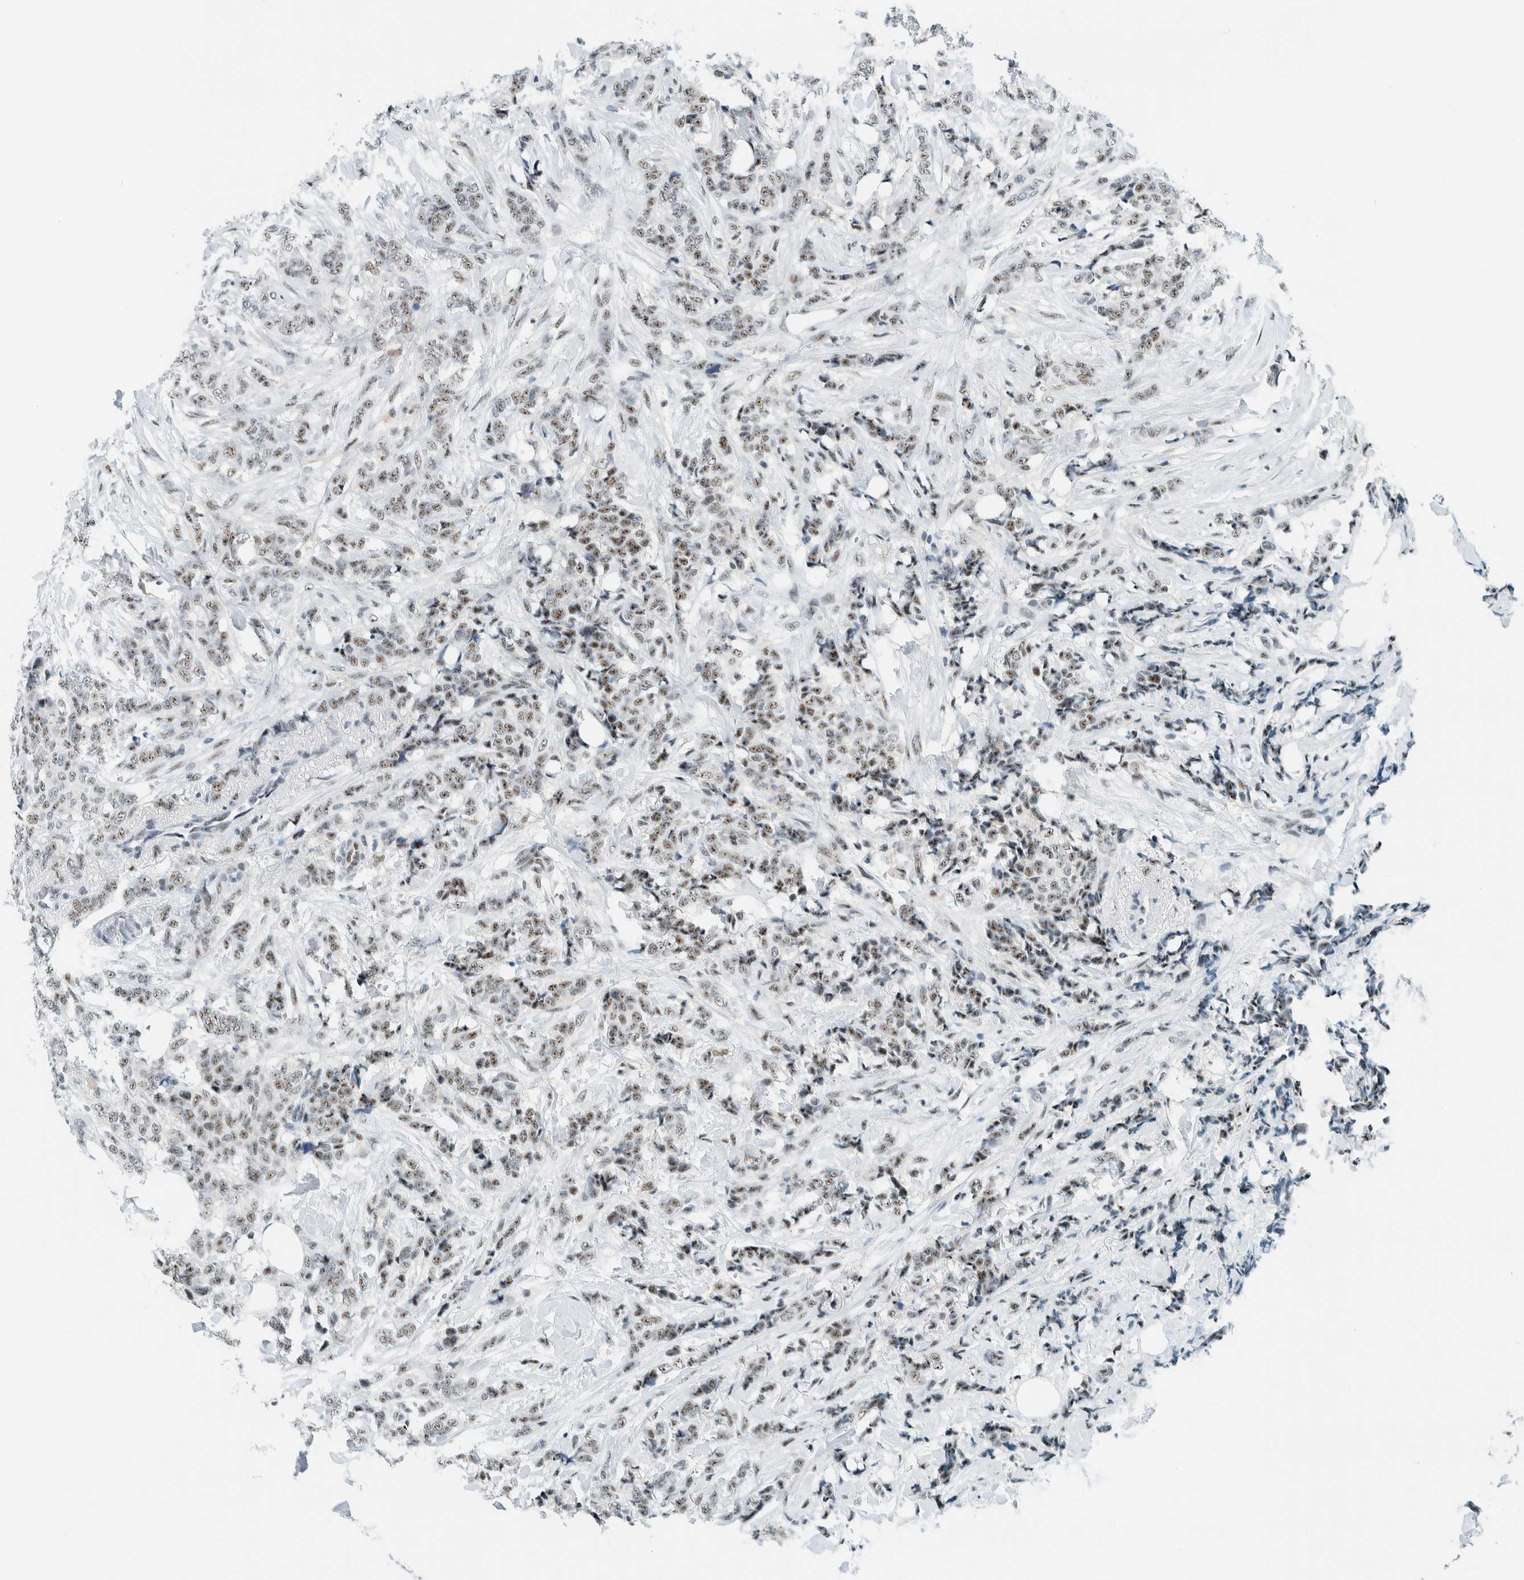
{"staining": {"intensity": "weak", "quantity": ">75%", "location": "nuclear"}, "tissue": "breast cancer", "cell_type": "Tumor cells", "image_type": "cancer", "snomed": [{"axis": "morphology", "description": "Lobular carcinoma"}, {"axis": "topography", "description": "Skin"}, {"axis": "topography", "description": "Breast"}], "caption": "Immunohistochemical staining of breast cancer exhibits low levels of weak nuclear protein expression in about >75% of tumor cells.", "gene": "CYSRT1", "patient": {"sex": "female", "age": 46}}